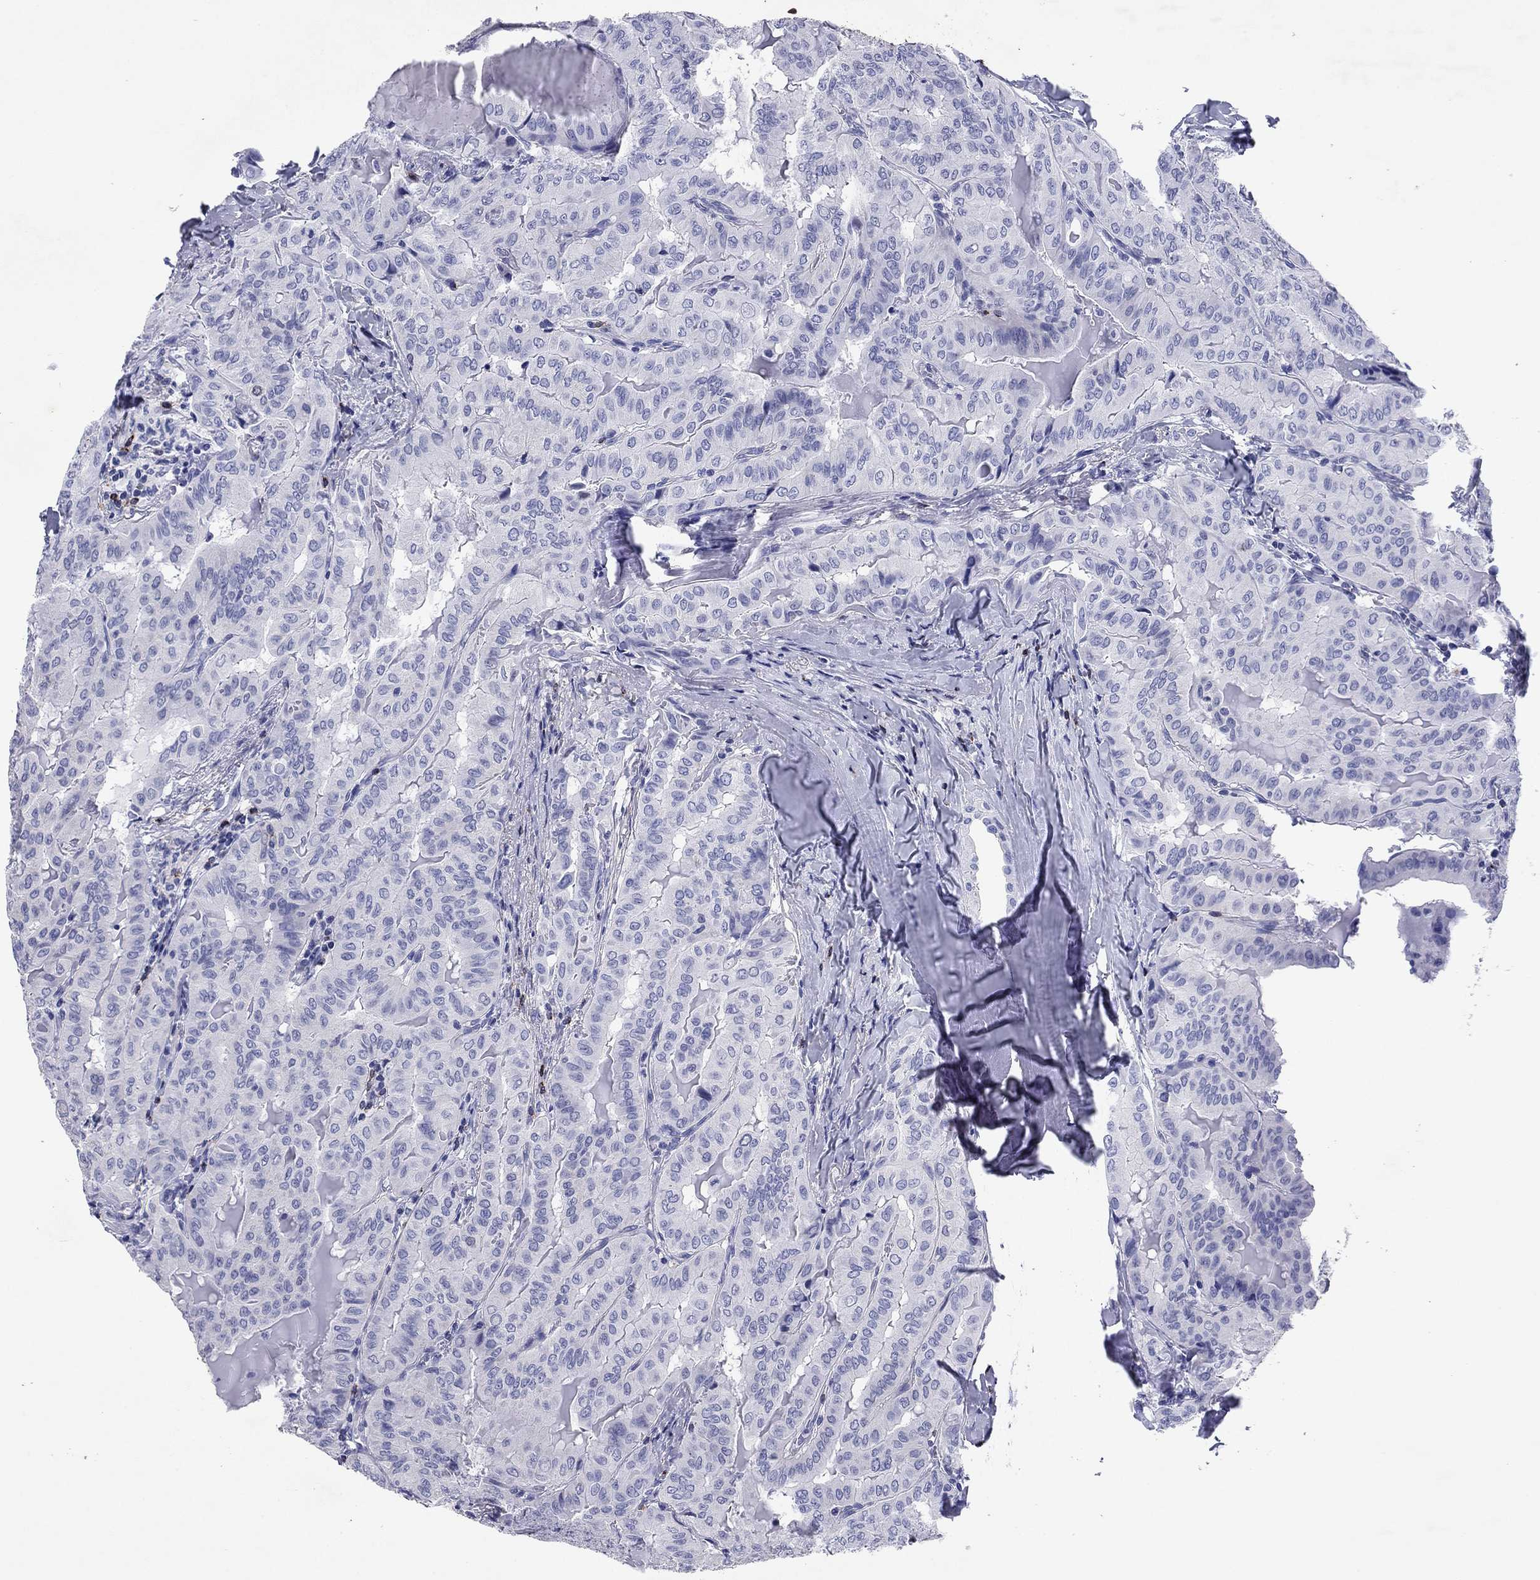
{"staining": {"intensity": "negative", "quantity": "none", "location": "none"}, "tissue": "thyroid cancer", "cell_type": "Tumor cells", "image_type": "cancer", "snomed": [{"axis": "morphology", "description": "Papillary adenocarcinoma, NOS"}, {"axis": "topography", "description": "Thyroid gland"}], "caption": "IHC micrograph of thyroid cancer stained for a protein (brown), which displays no expression in tumor cells.", "gene": "GZMK", "patient": {"sex": "female", "age": 68}}